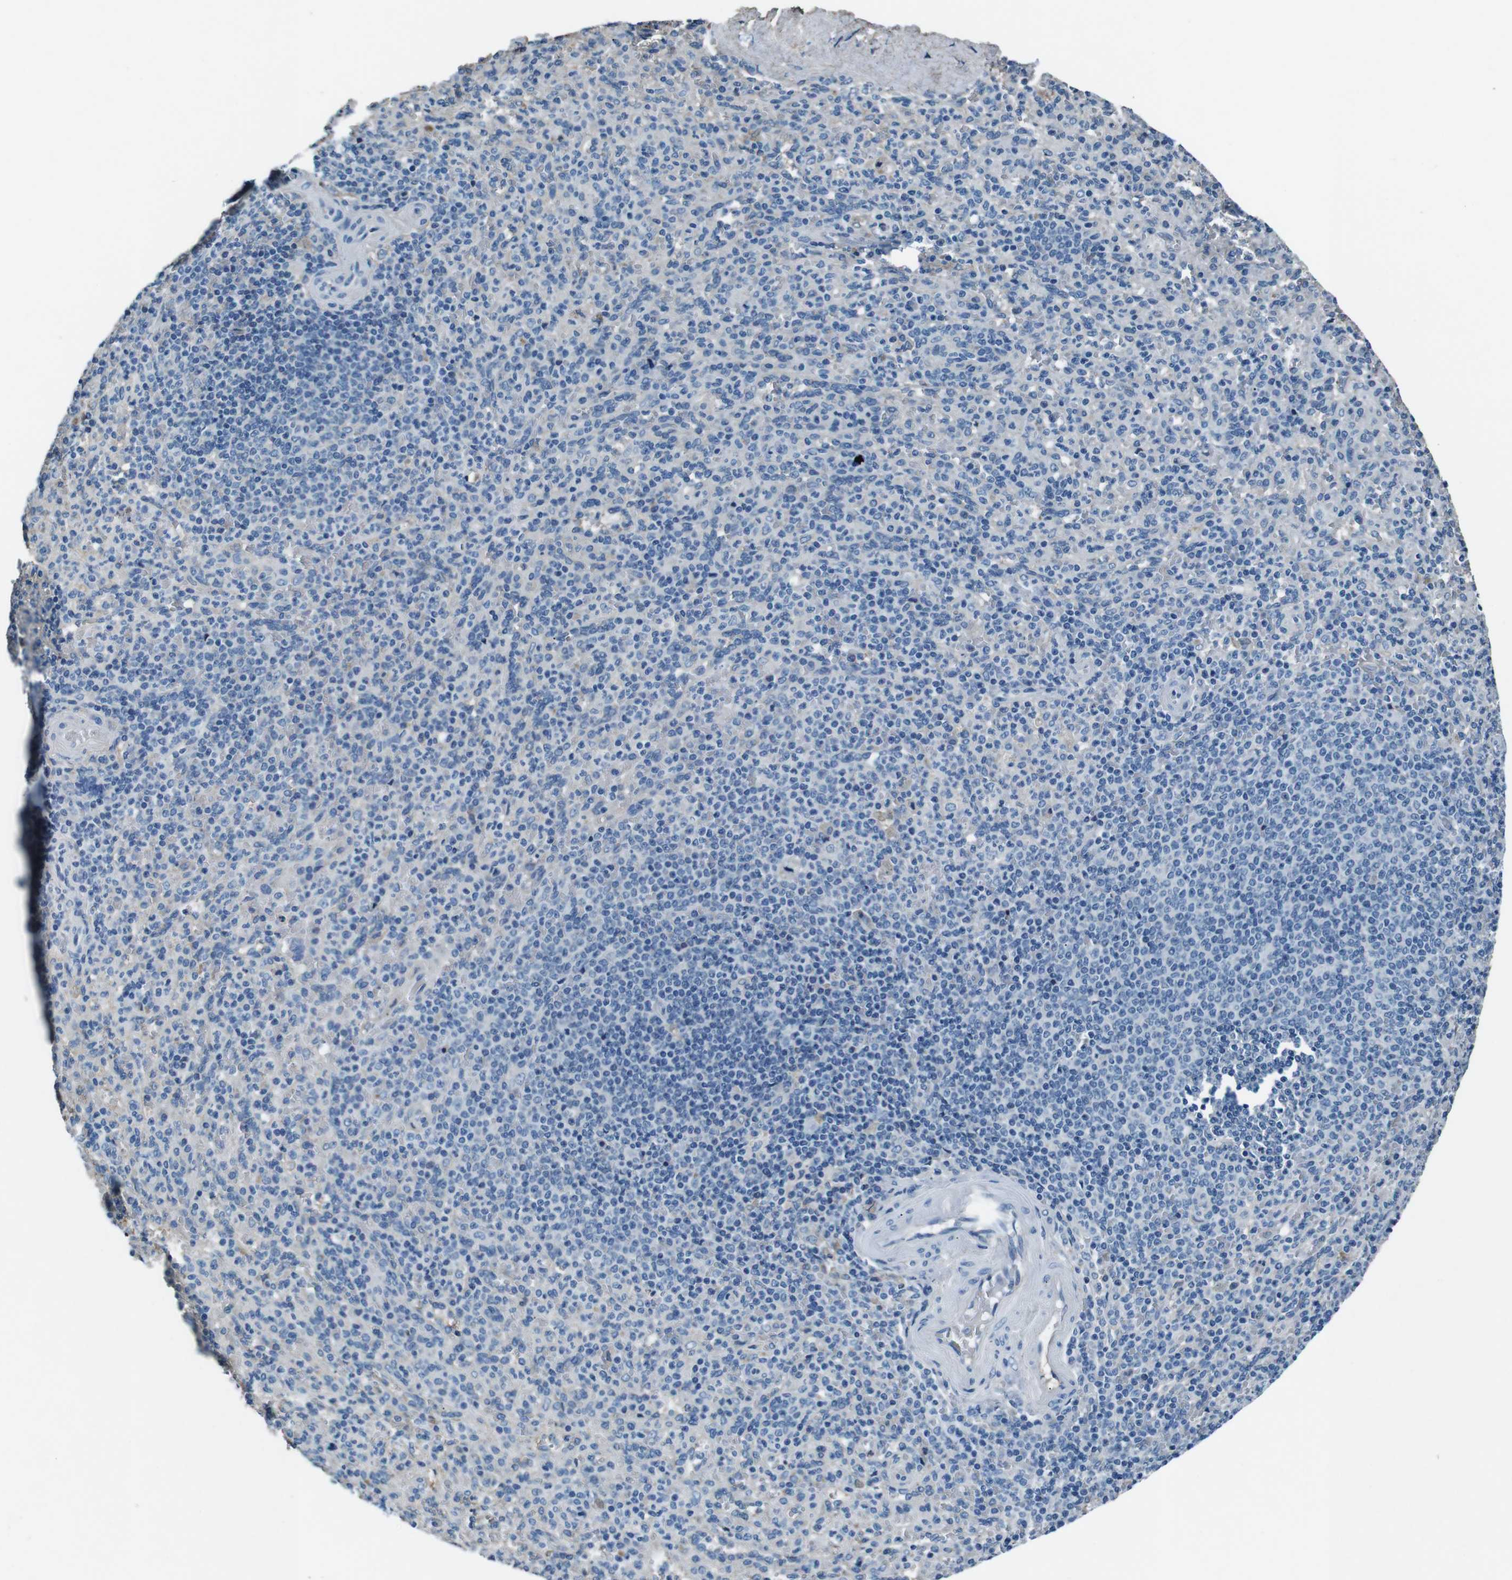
{"staining": {"intensity": "negative", "quantity": "none", "location": "none"}, "tissue": "spleen", "cell_type": "Cells in red pulp", "image_type": "normal", "snomed": [{"axis": "morphology", "description": "Normal tissue, NOS"}, {"axis": "topography", "description": "Spleen"}], "caption": "Photomicrograph shows no protein positivity in cells in red pulp of benign spleen.", "gene": "LEP", "patient": {"sex": "male", "age": 36}}